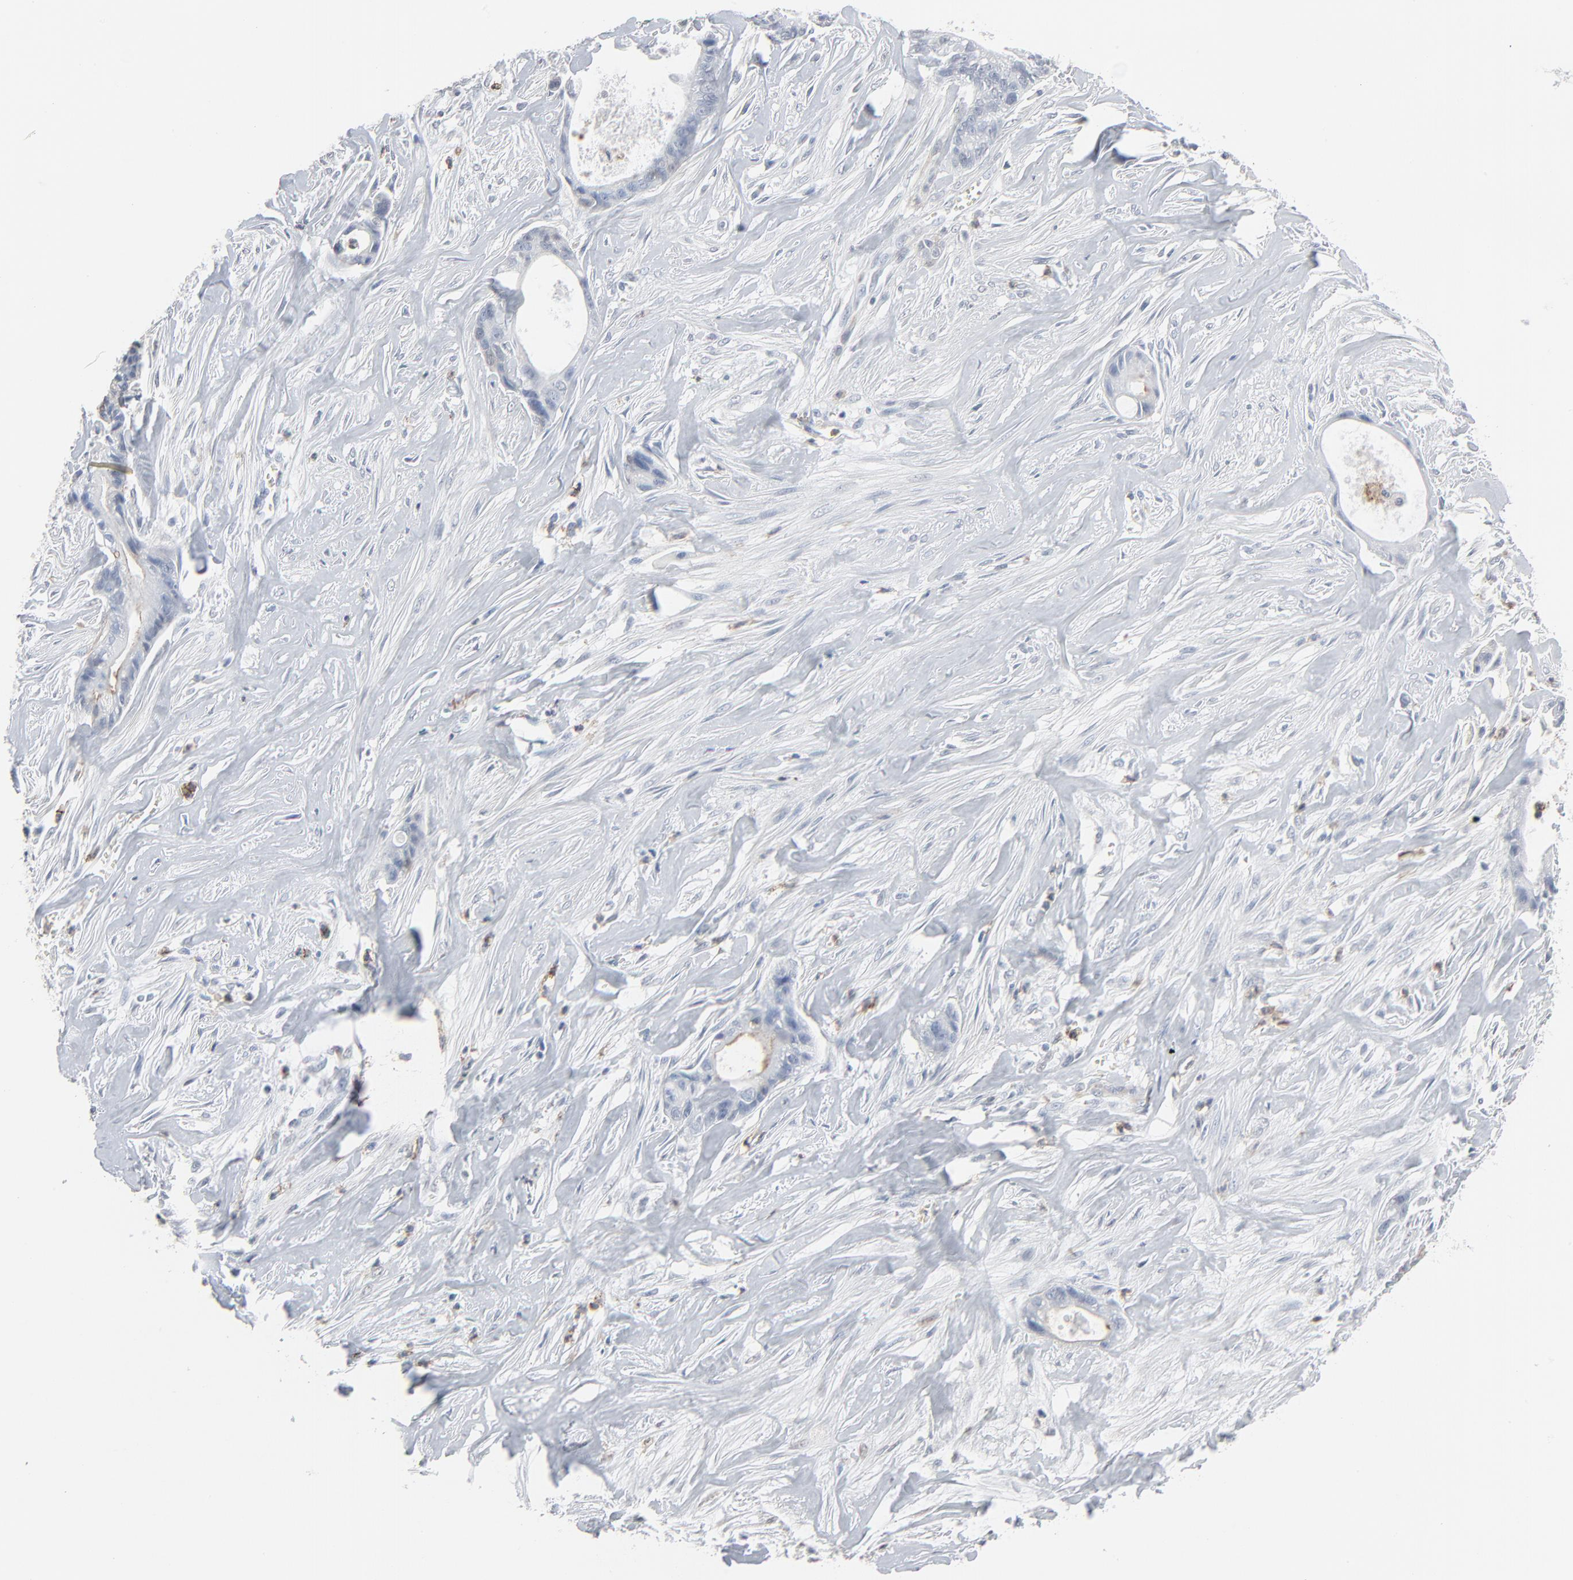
{"staining": {"intensity": "moderate", "quantity": "25%-75%", "location": "cytoplasmic/membranous"}, "tissue": "liver cancer", "cell_type": "Tumor cells", "image_type": "cancer", "snomed": [{"axis": "morphology", "description": "Cholangiocarcinoma"}, {"axis": "topography", "description": "Liver"}], "caption": "DAB (3,3'-diaminobenzidine) immunohistochemical staining of liver cancer shows moderate cytoplasmic/membranous protein staining in approximately 25%-75% of tumor cells.", "gene": "PHGDH", "patient": {"sex": "female", "age": 55}}